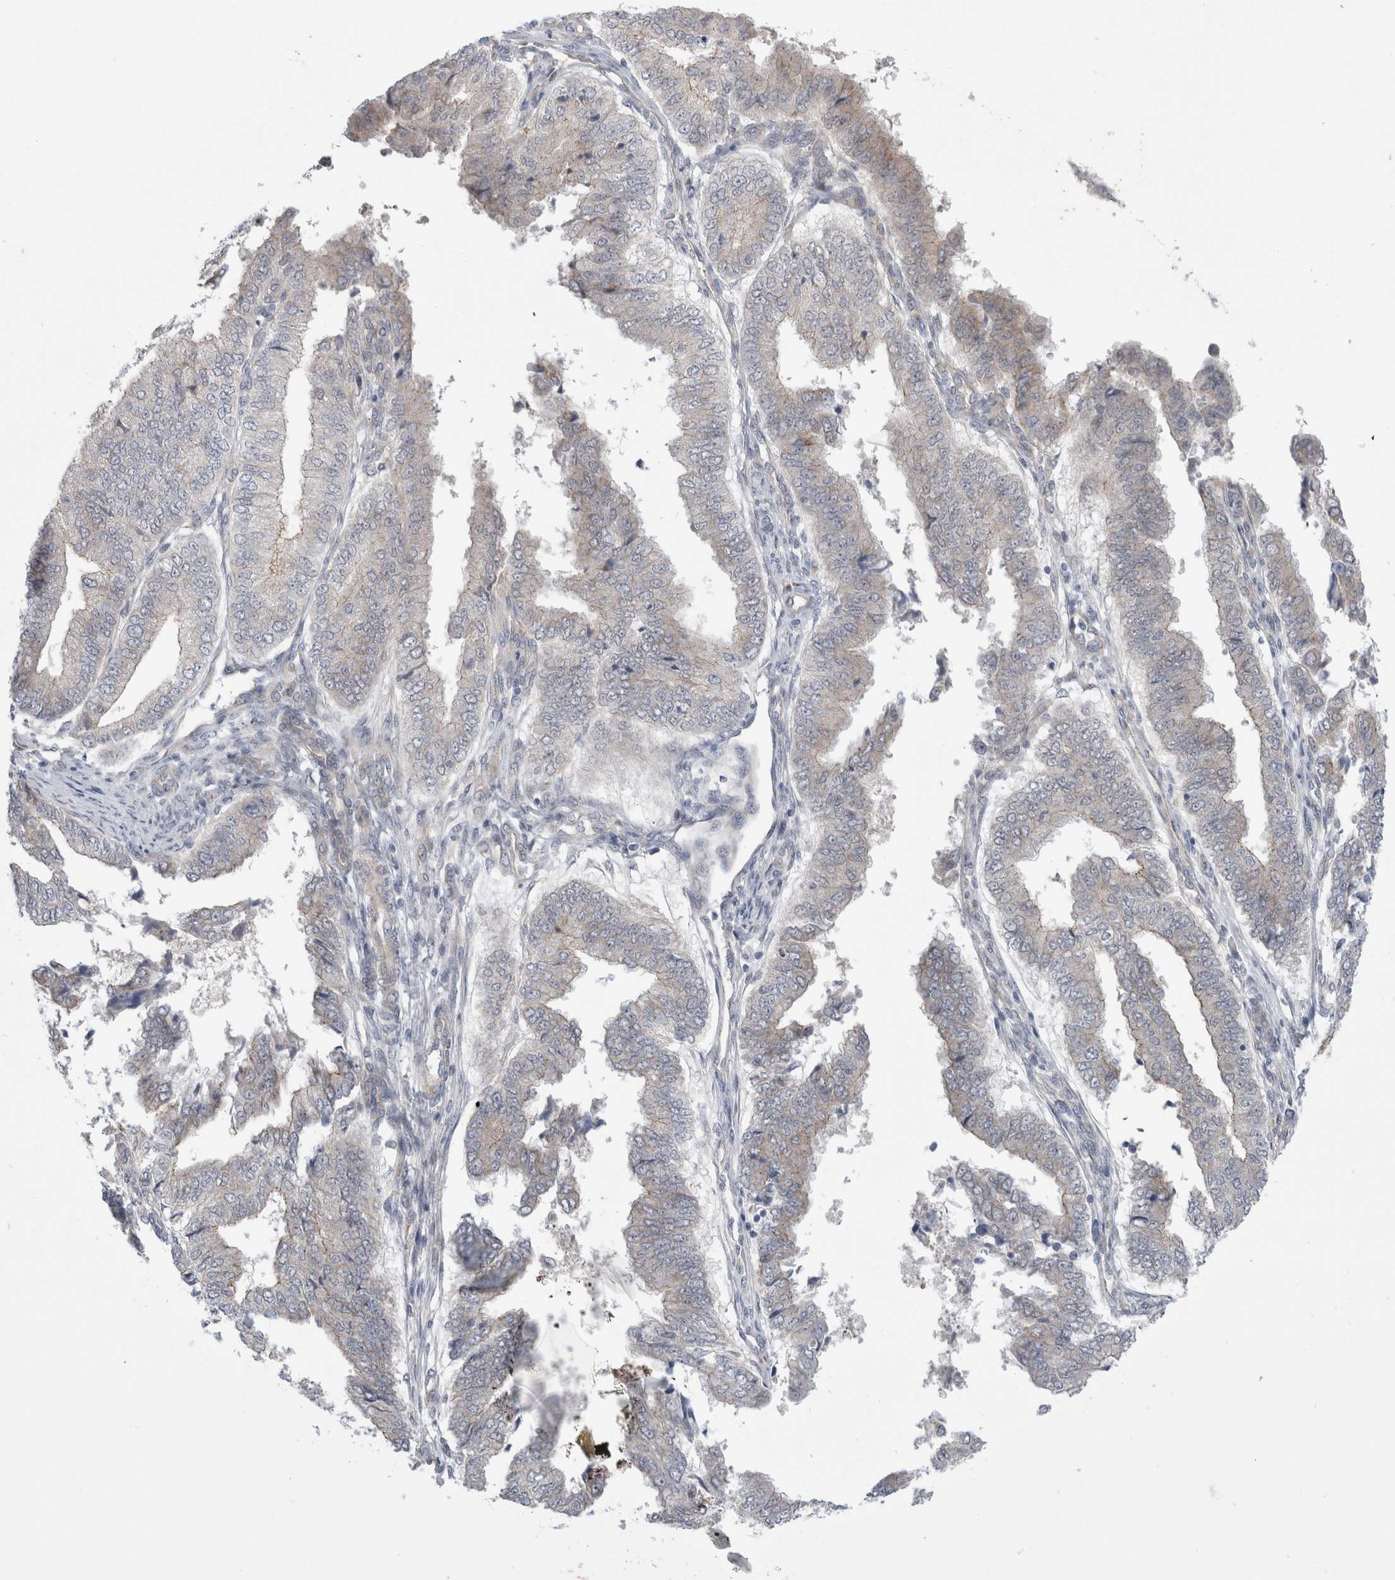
{"staining": {"intensity": "negative", "quantity": "none", "location": "none"}, "tissue": "endometrial cancer", "cell_type": "Tumor cells", "image_type": "cancer", "snomed": [{"axis": "morphology", "description": "Polyp, NOS"}, {"axis": "morphology", "description": "Adenocarcinoma, NOS"}, {"axis": "morphology", "description": "Adenoma, NOS"}, {"axis": "topography", "description": "Endometrium"}], "caption": "Human endometrial polyp stained for a protein using immunohistochemistry demonstrates no staining in tumor cells.", "gene": "TAFA5", "patient": {"sex": "female", "age": 79}}